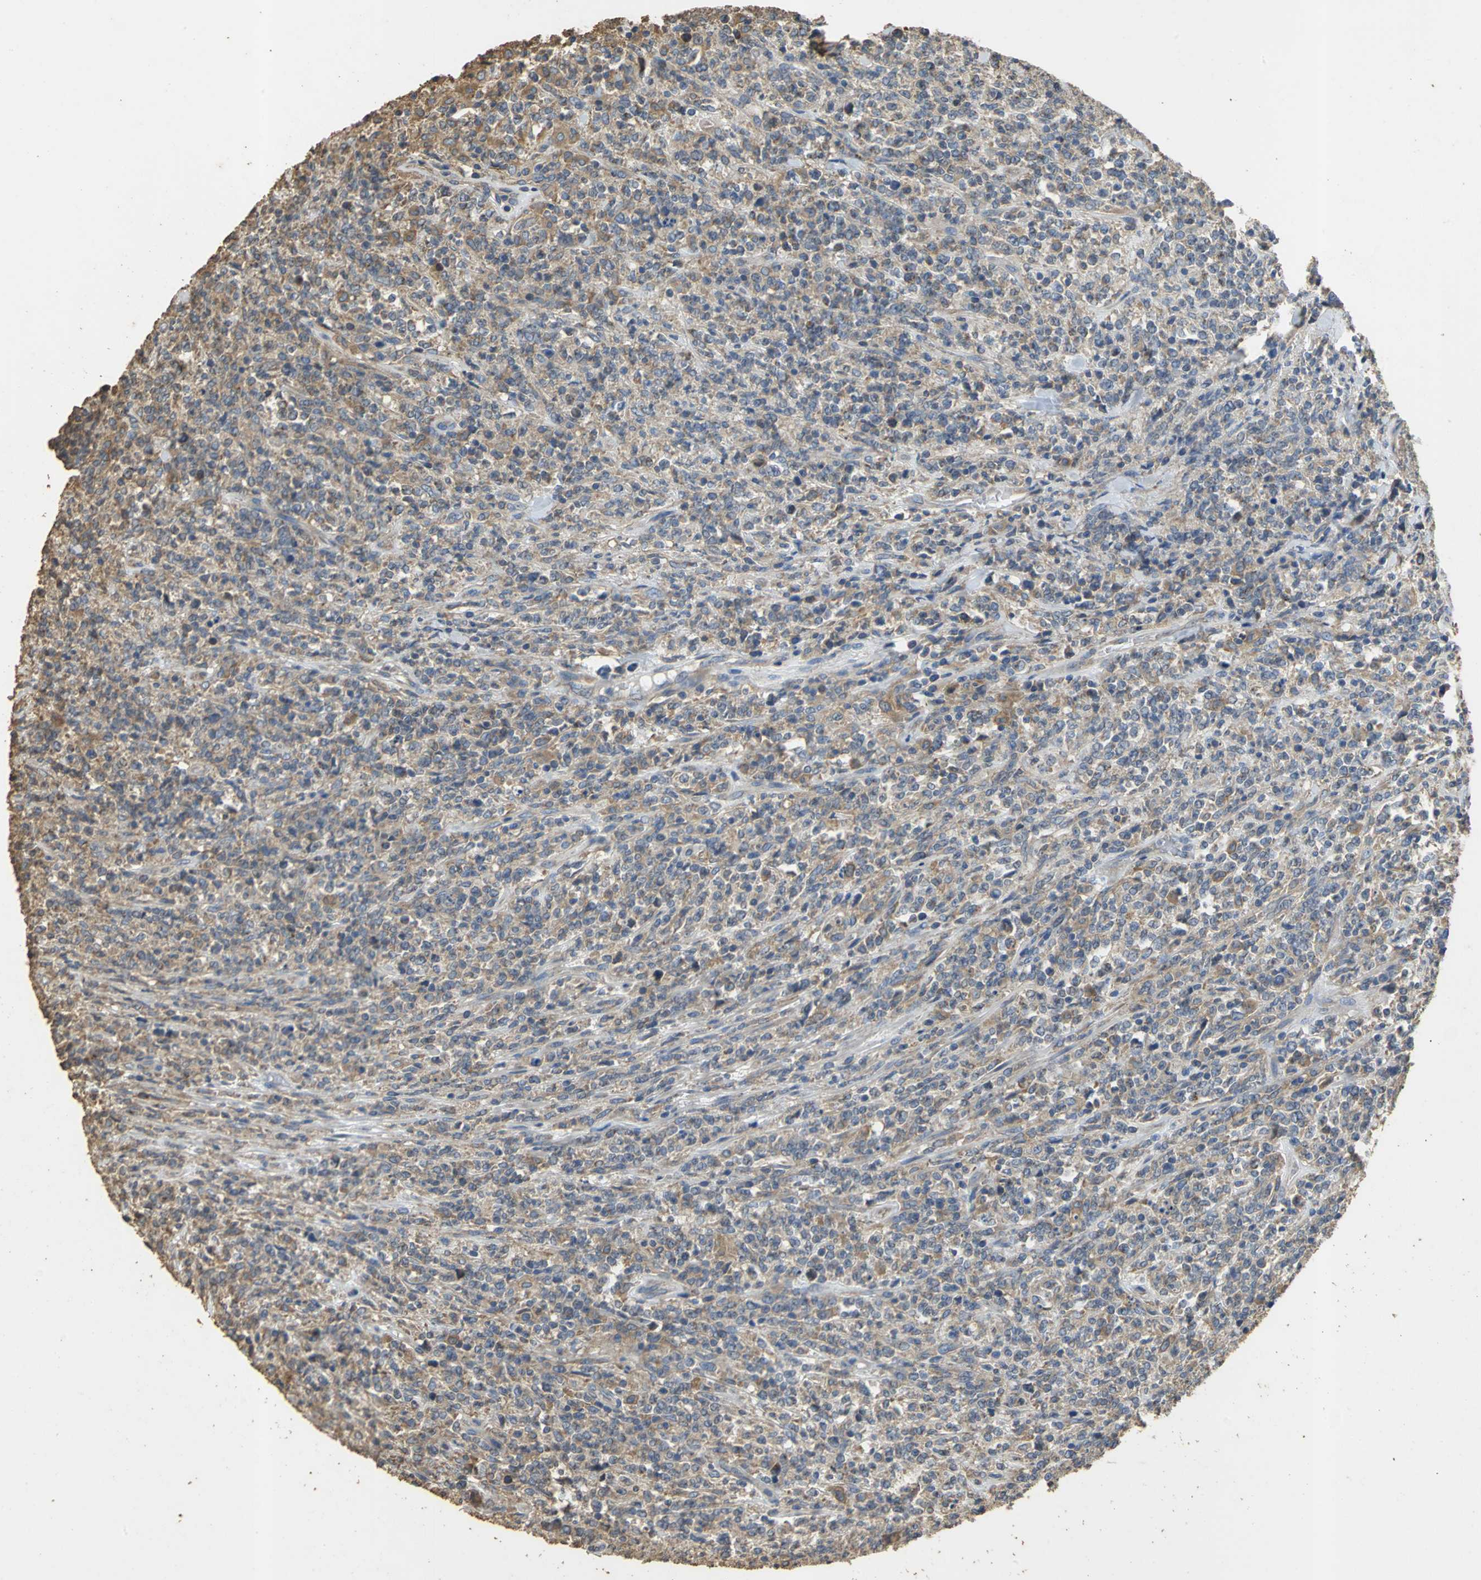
{"staining": {"intensity": "weak", "quantity": ">75%", "location": "cytoplasmic/membranous"}, "tissue": "lymphoma", "cell_type": "Tumor cells", "image_type": "cancer", "snomed": [{"axis": "morphology", "description": "Malignant lymphoma, non-Hodgkin's type, High grade"}, {"axis": "topography", "description": "Soft tissue"}], "caption": "Weak cytoplasmic/membranous protein expression is present in about >75% of tumor cells in lymphoma.", "gene": "ACSL4", "patient": {"sex": "male", "age": 18}}